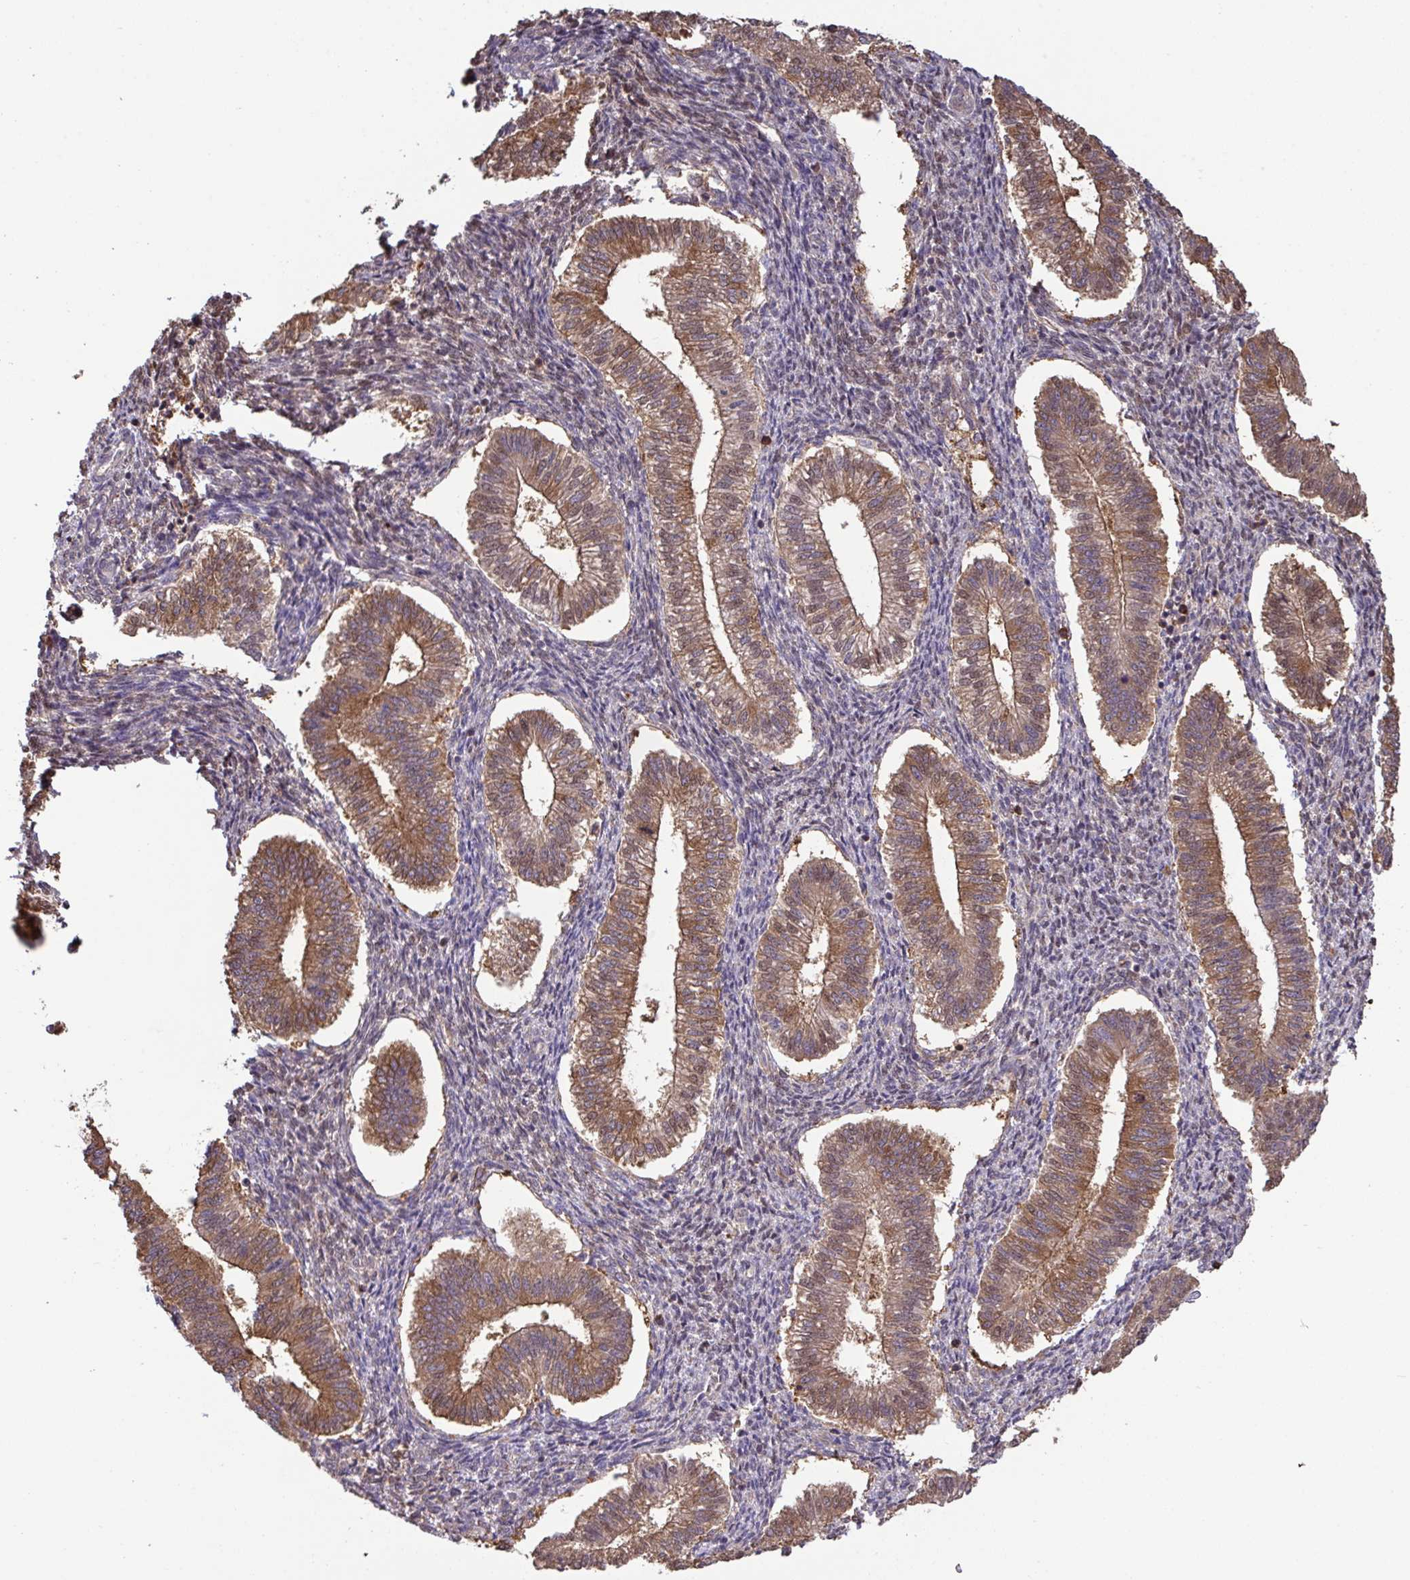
{"staining": {"intensity": "moderate", "quantity": "25%-75%", "location": "cytoplasmic/membranous,nuclear"}, "tissue": "endometrium", "cell_type": "Cells in endometrial stroma", "image_type": "normal", "snomed": [{"axis": "morphology", "description": "Normal tissue, NOS"}, {"axis": "topography", "description": "Endometrium"}], "caption": "Protein staining of benign endometrium displays moderate cytoplasmic/membranous,nuclear staining in approximately 25%-75% of cells in endometrial stroma.", "gene": "C12orf57", "patient": {"sex": "female", "age": 25}}